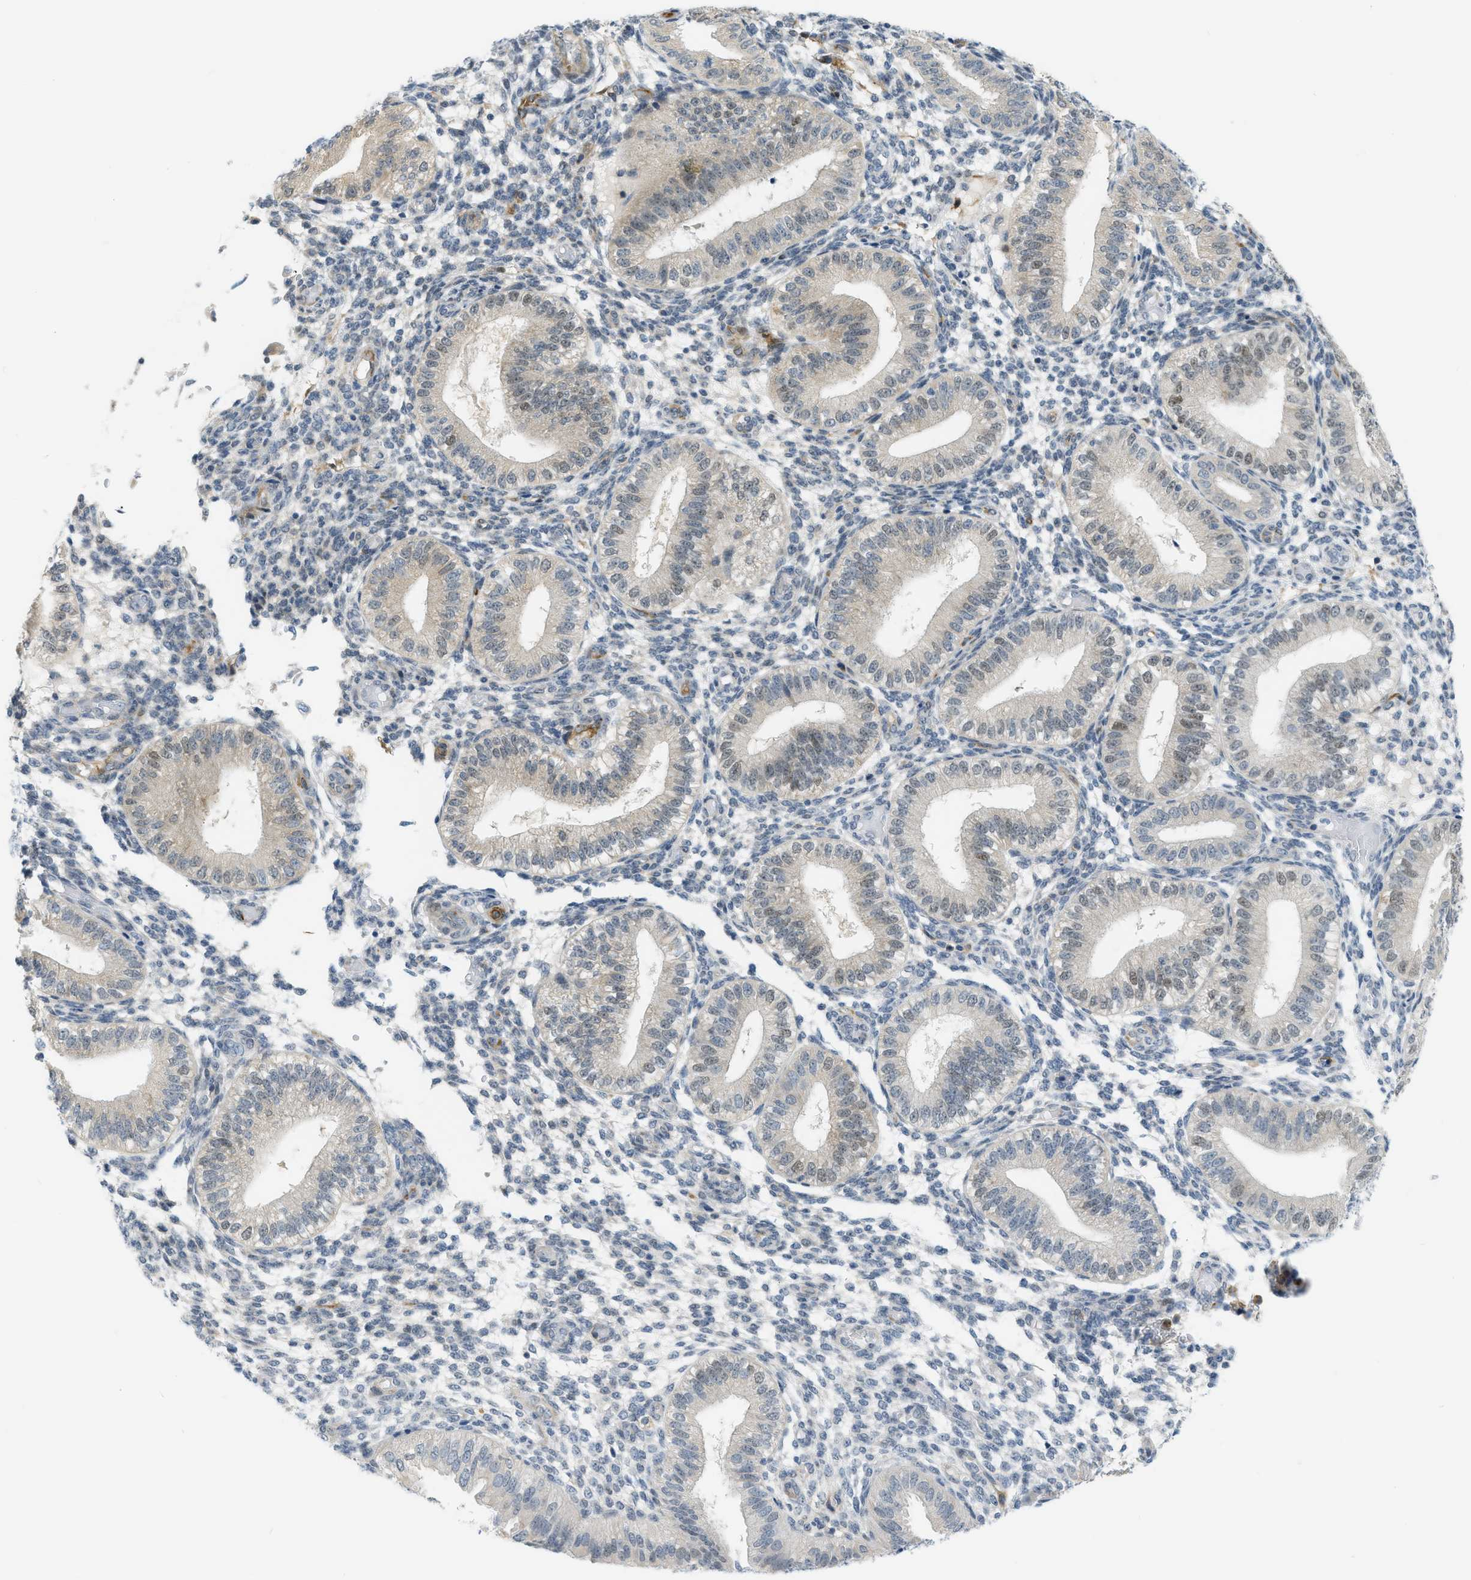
{"staining": {"intensity": "negative", "quantity": "none", "location": "none"}, "tissue": "endometrium", "cell_type": "Cells in endometrial stroma", "image_type": "normal", "snomed": [{"axis": "morphology", "description": "Normal tissue, NOS"}, {"axis": "topography", "description": "Endometrium"}], "caption": "High power microscopy photomicrograph of an IHC photomicrograph of unremarkable endometrium, revealing no significant positivity in cells in endometrial stroma. (DAB immunohistochemistry visualized using brightfield microscopy, high magnification).", "gene": "ZNF408", "patient": {"sex": "female", "age": 39}}